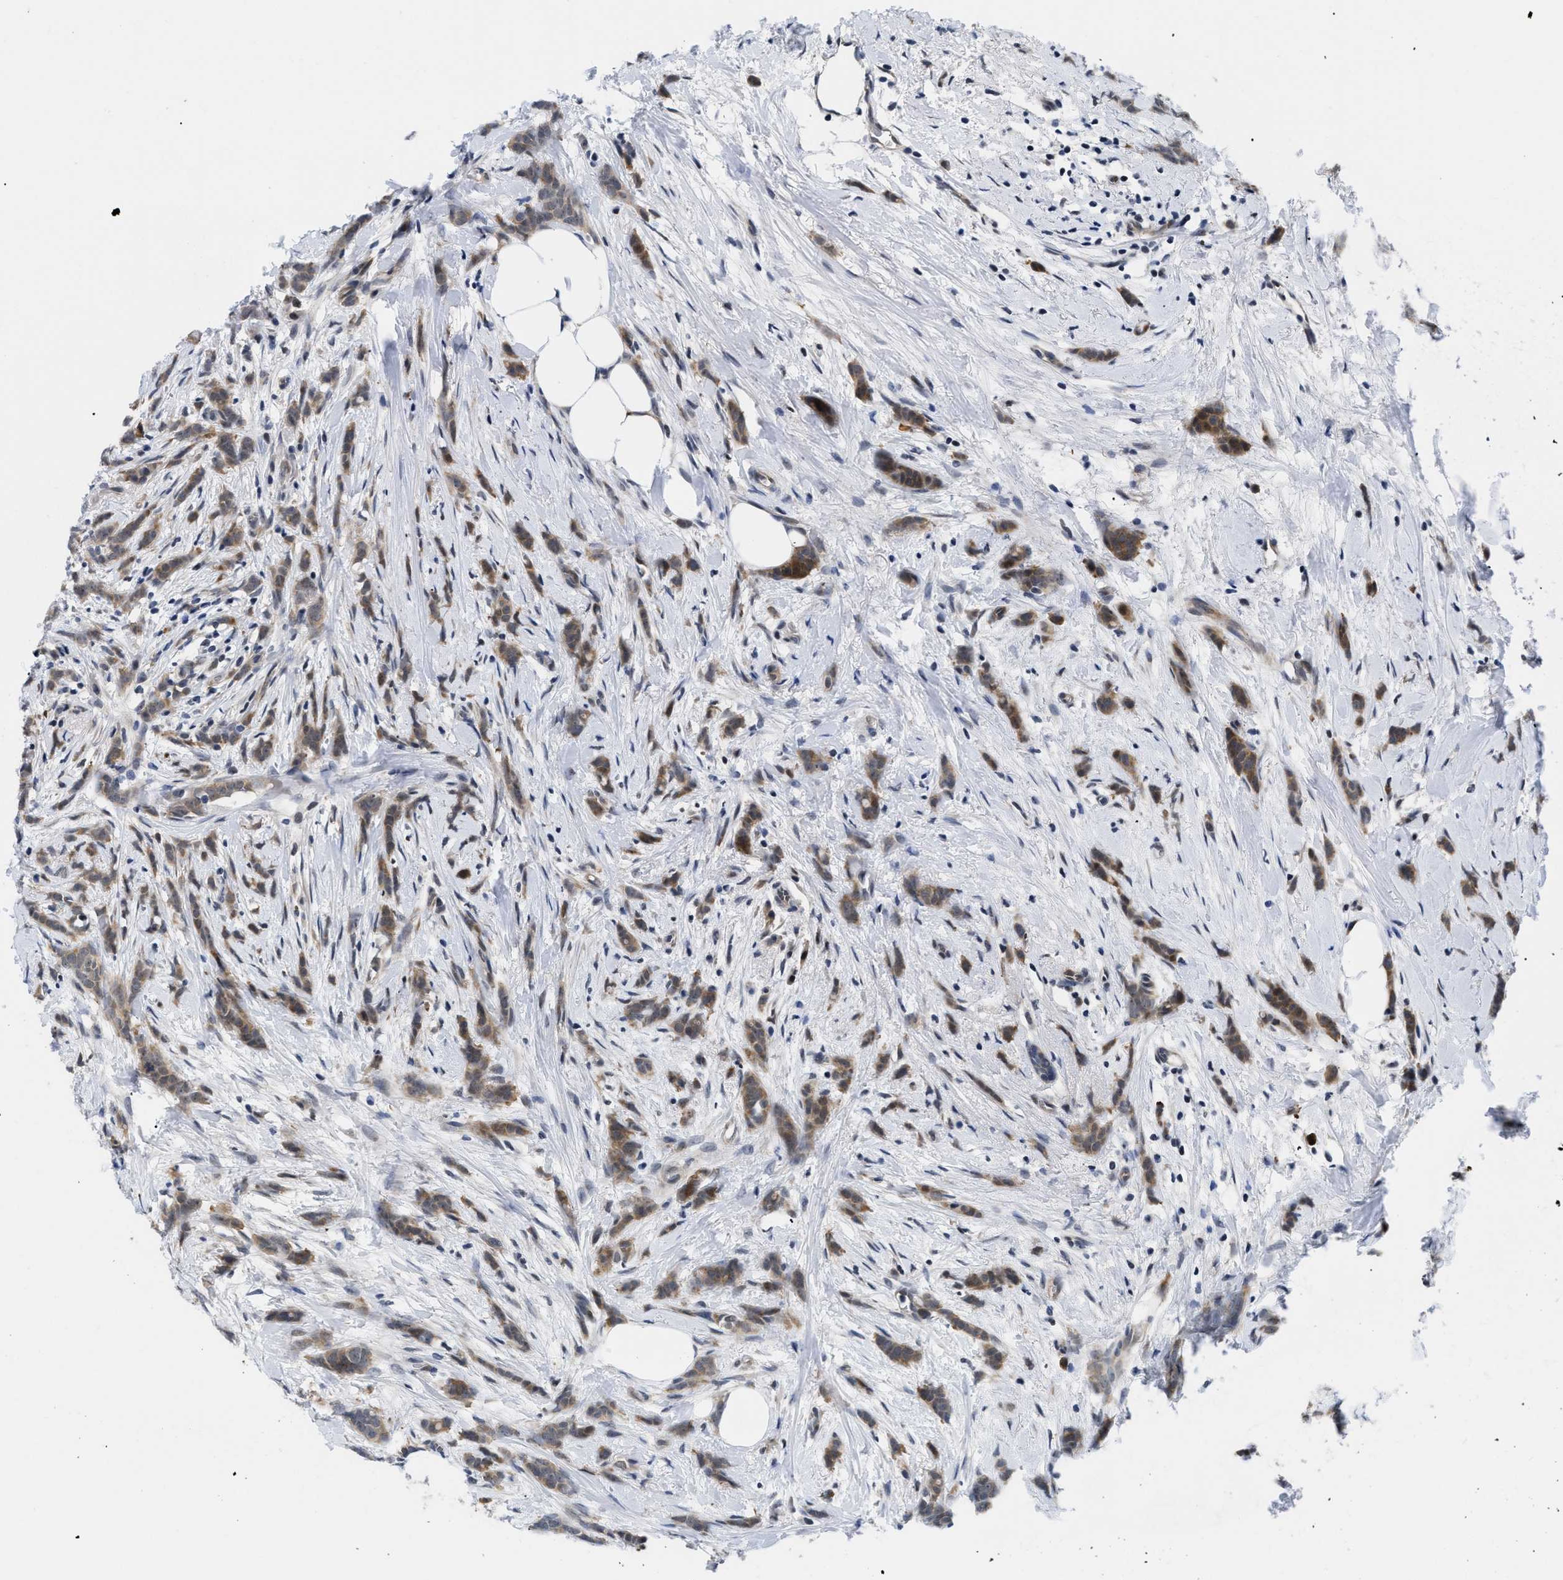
{"staining": {"intensity": "moderate", "quantity": ">75%", "location": "cytoplasmic/membranous"}, "tissue": "breast cancer", "cell_type": "Tumor cells", "image_type": "cancer", "snomed": [{"axis": "morphology", "description": "Lobular carcinoma, in situ"}, {"axis": "morphology", "description": "Lobular carcinoma"}, {"axis": "topography", "description": "Breast"}], "caption": "A histopathology image showing moderate cytoplasmic/membranous staining in approximately >75% of tumor cells in breast cancer (lobular carcinoma), as visualized by brown immunohistochemical staining.", "gene": "SLC29A2", "patient": {"sex": "female", "age": 41}}